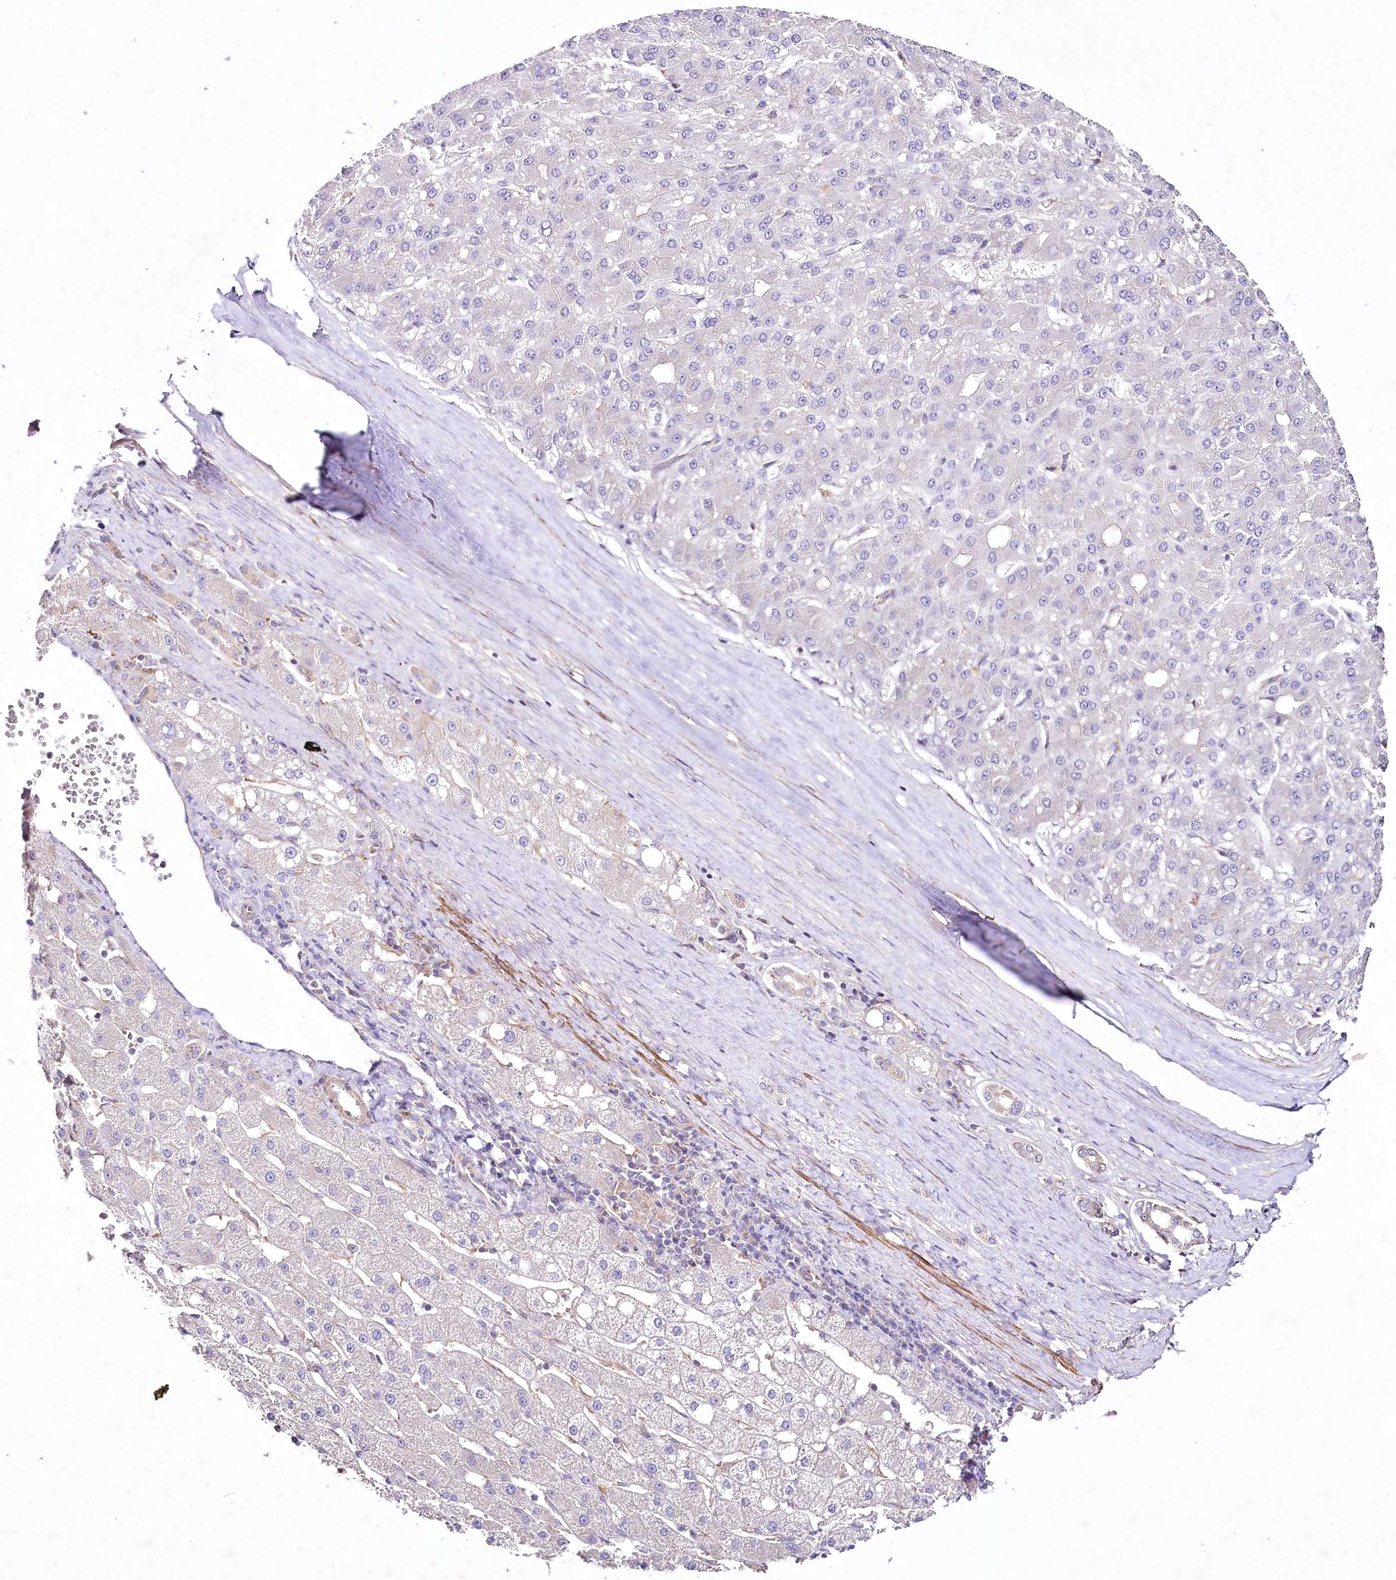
{"staining": {"intensity": "negative", "quantity": "none", "location": "none"}, "tissue": "liver cancer", "cell_type": "Tumor cells", "image_type": "cancer", "snomed": [{"axis": "morphology", "description": "Carcinoma, Hepatocellular, NOS"}, {"axis": "topography", "description": "Liver"}], "caption": "This is an immunohistochemistry micrograph of hepatocellular carcinoma (liver). There is no staining in tumor cells.", "gene": "STX6", "patient": {"sex": "male", "age": 67}}